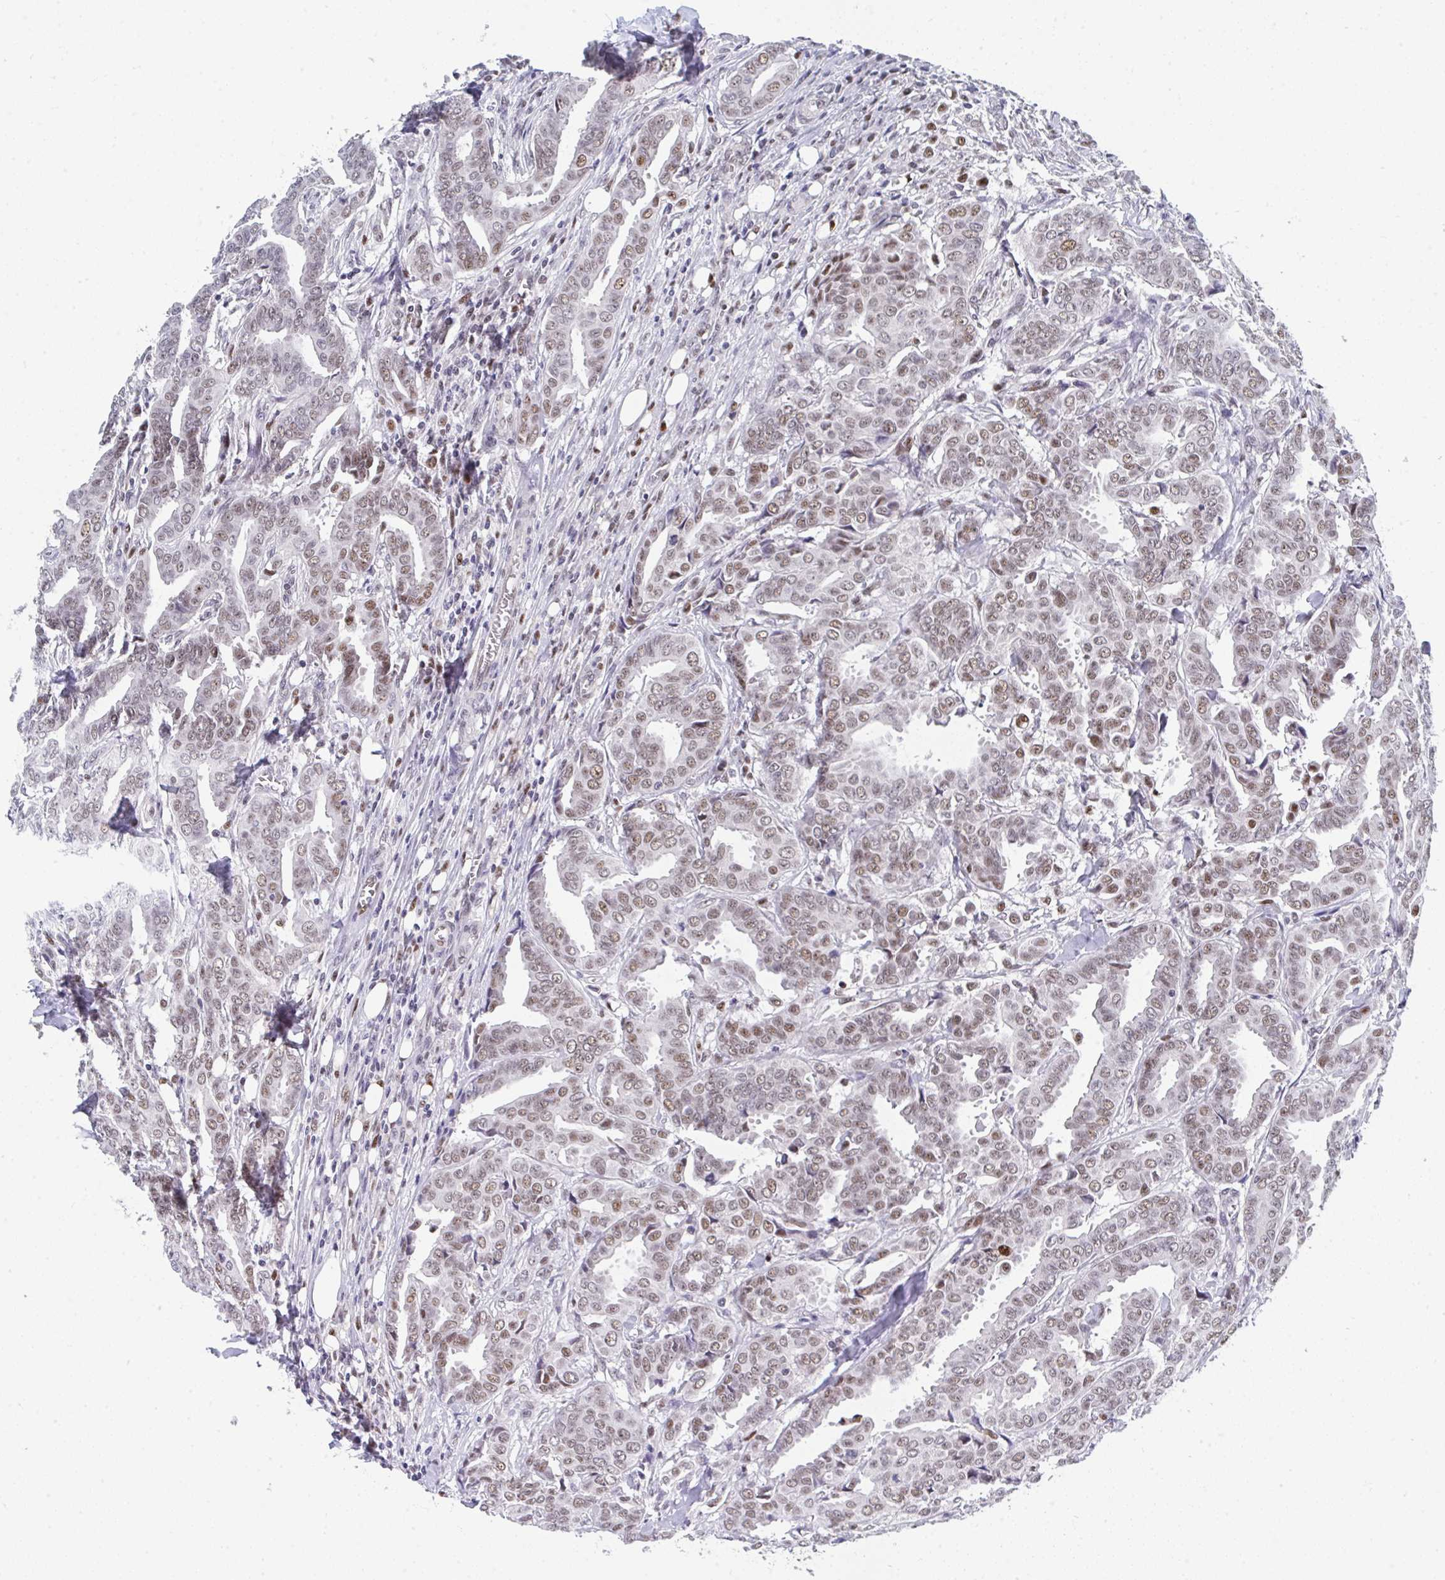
{"staining": {"intensity": "weak", "quantity": ">75%", "location": "nuclear"}, "tissue": "breast cancer", "cell_type": "Tumor cells", "image_type": "cancer", "snomed": [{"axis": "morphology", "description": "Duct carcinoma"}, {"axis": "topography", "description": "Breast"}], "caption": "Breast cancer (infiltrating ductal carcinoma) stained with a protein marker demonstrates weak staining in tumor cells.", "gene": "JDP2", "patient": {"sex": "female", "age": 45}}